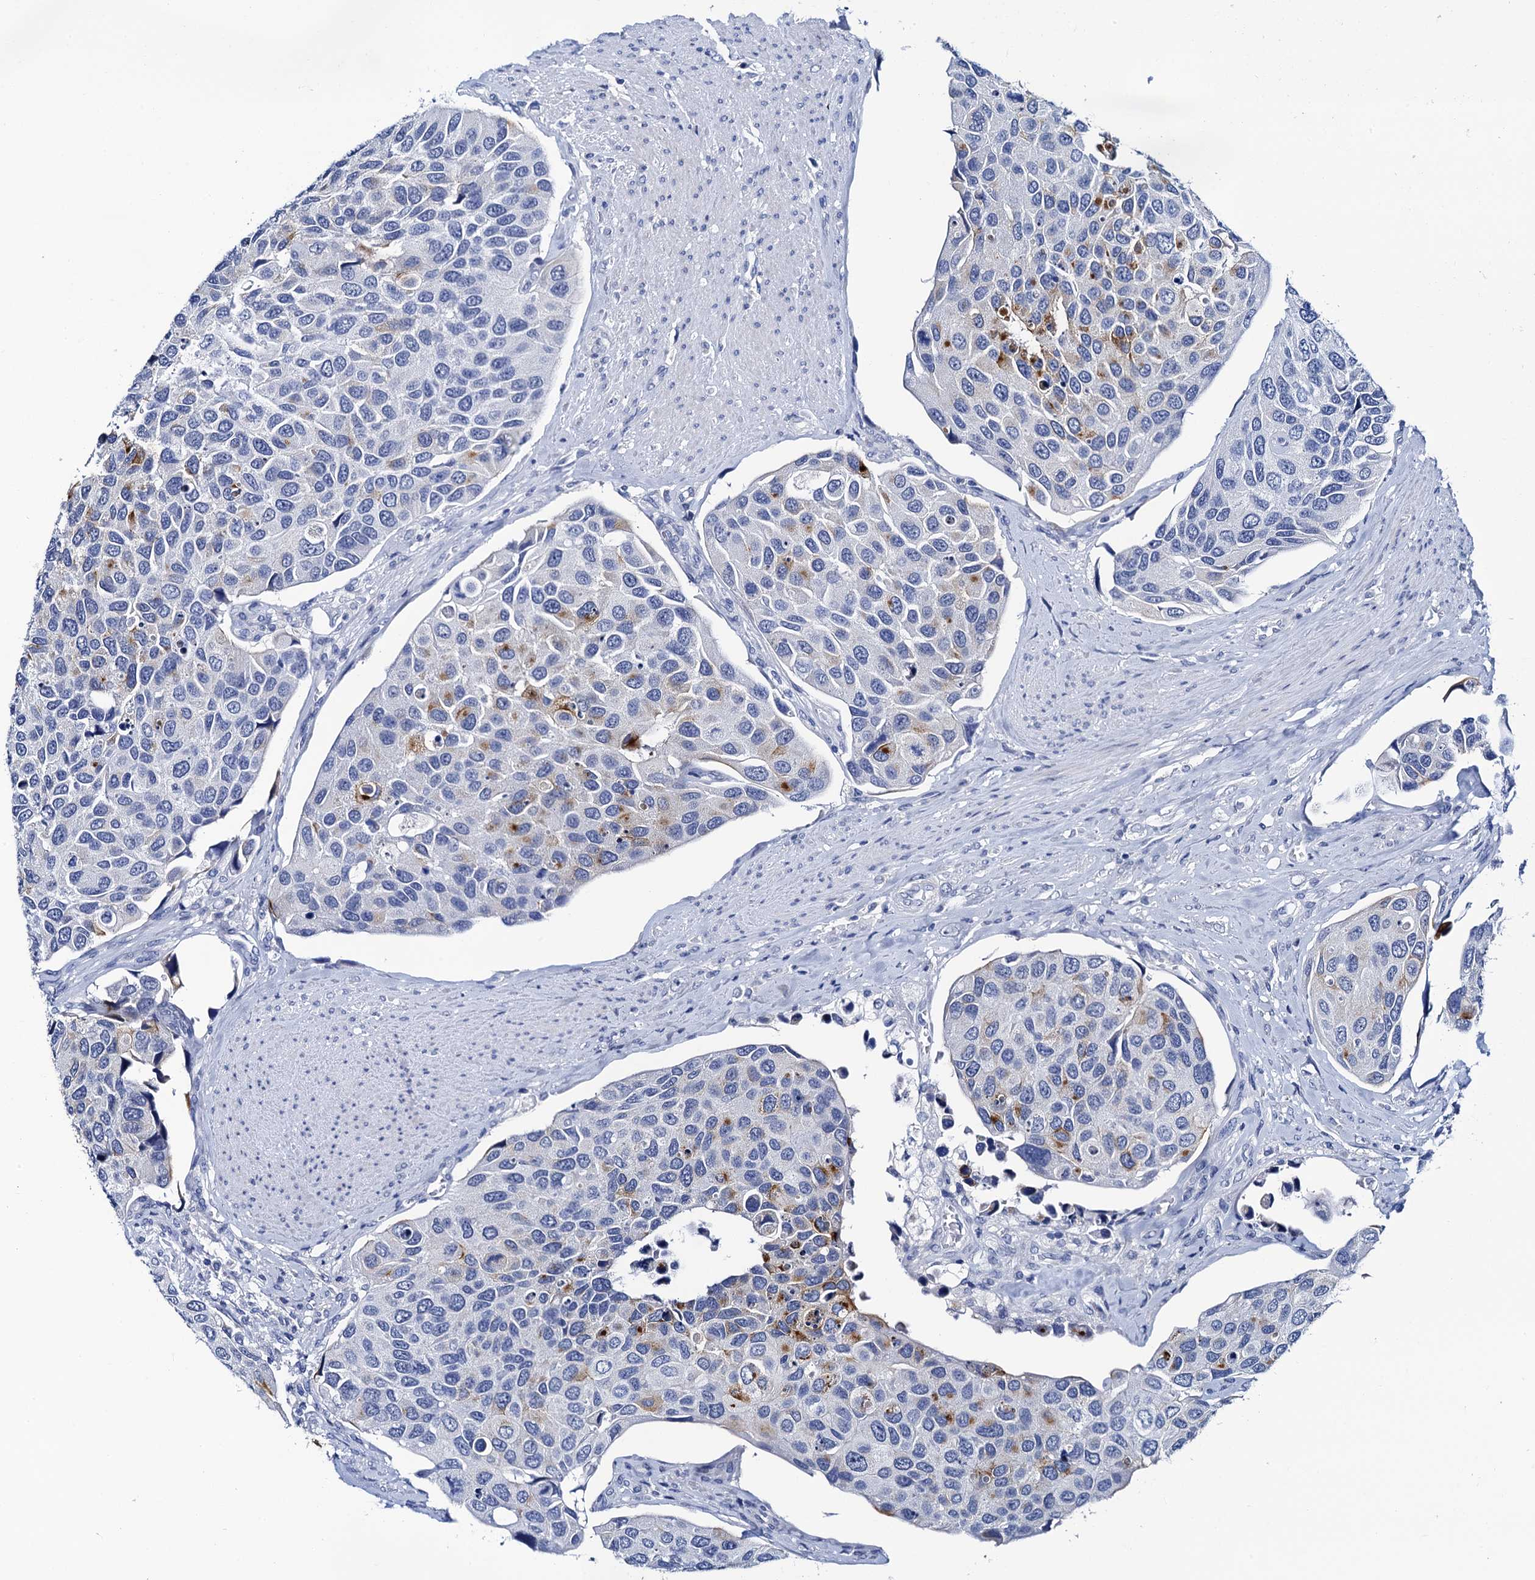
{"staining": {"intensity": "moderate", "quantity": "<25%", "location": "cytoplasmic/membranous"}, "tissue": "urothelial cancer", "cell_type": "Tumor cells", "image_type": "cancer", "snomed": [{"axis": "morphology", "description": "Urothelial carcinoma, High grade"}, {"axis": "topography", "description": "Urinary bladder"}], "caption": "This histopathology image reveals immunohistochemistry (IHC) staining of human urothelial cancer, with low moderate cytoplasmic/membranous staining in approximately <25% of tumor cells.", "gene": "LYPD3", "patient": {"sex": "male", "age": 74}}